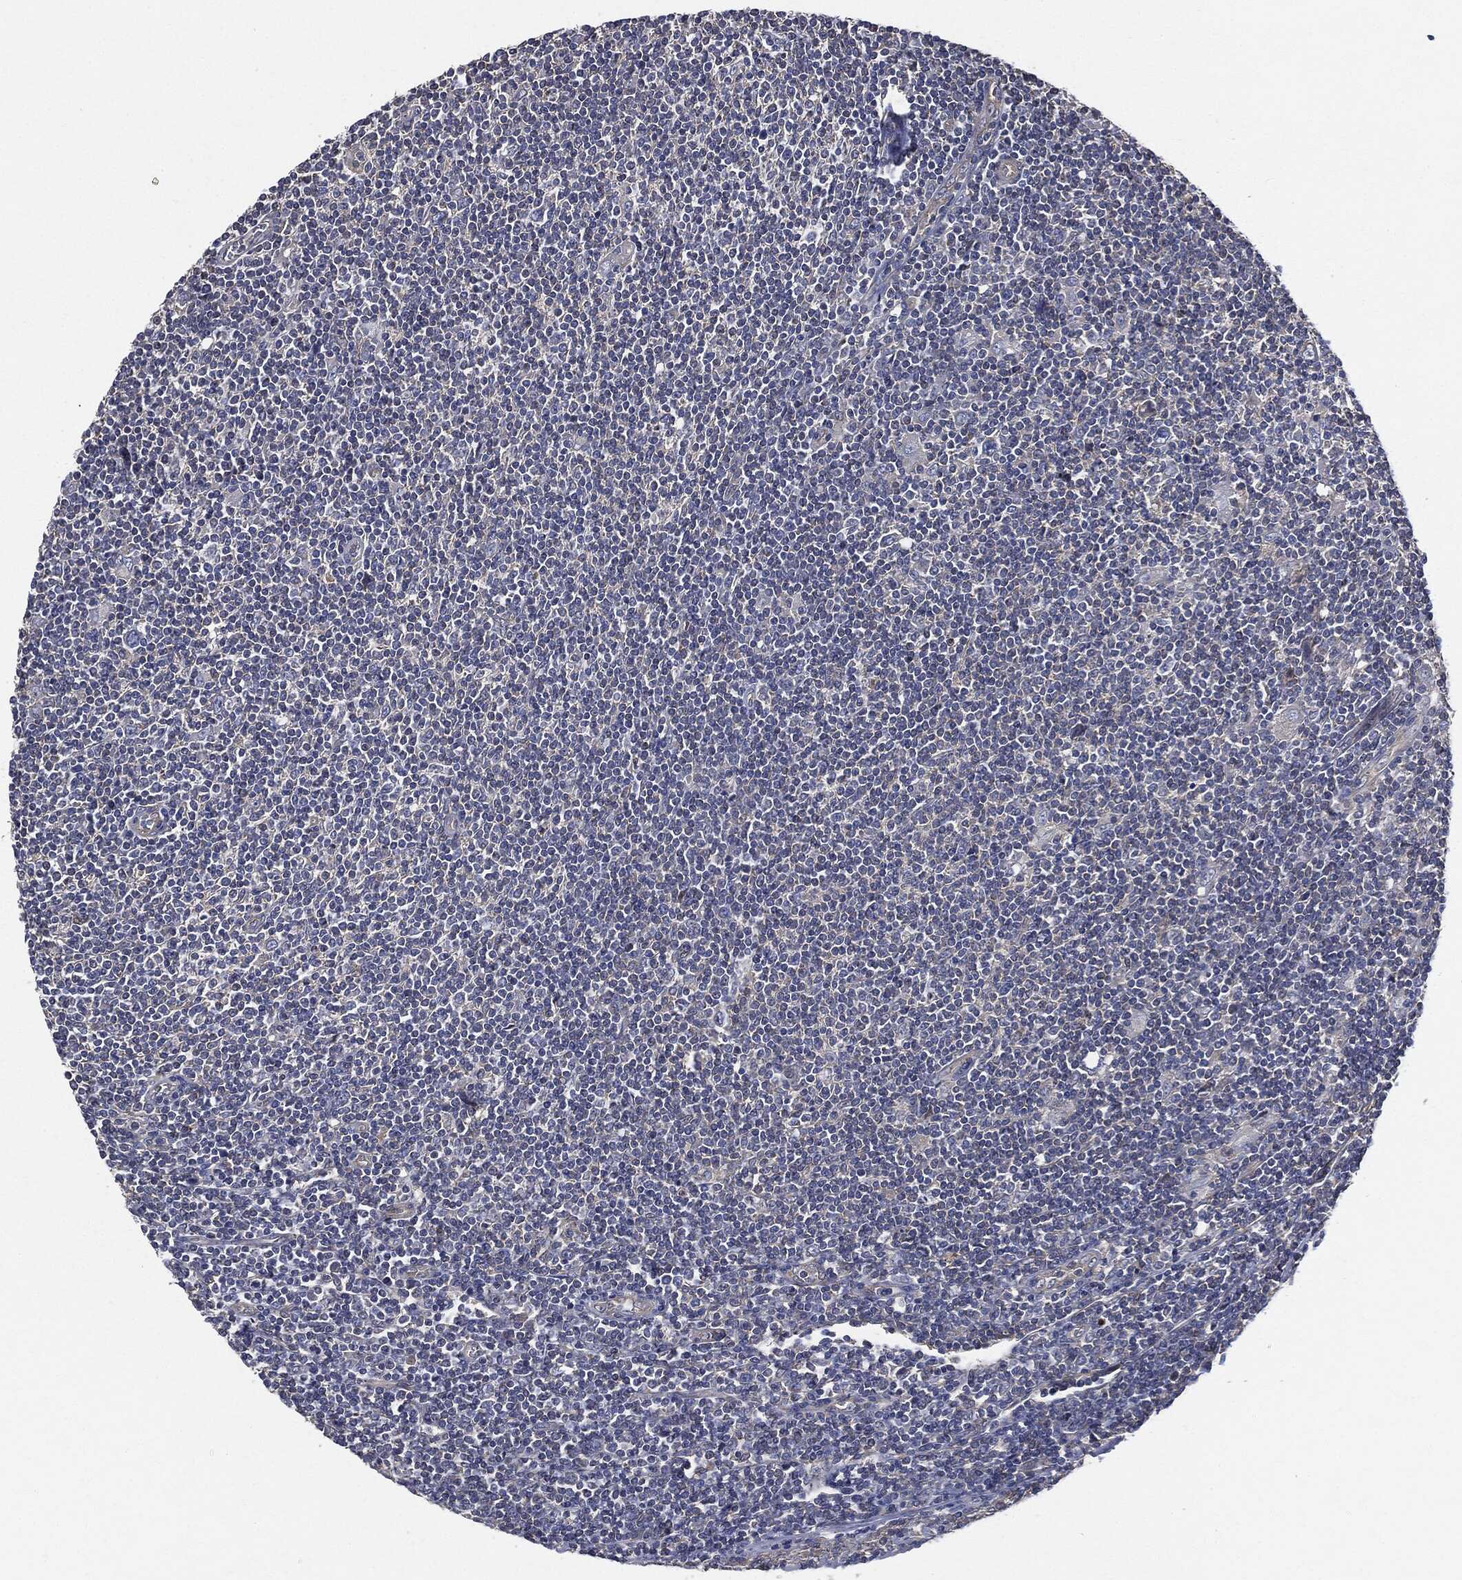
{"staining": {"intensity": "negative", "quantity": "none", "location": "none"}, "tissue": "lymphoma", "cell_type": "Tumor cells", "image_type": "cancer", "snomed": [{"axis": "morphology", "description": "Hodgkin's disease, NOS"}, {"axis": "topography", "description": "Lymph node"}], "caption": "This is an IHC micrograph of human Hodgkin's disease. There is no positivity in tumor cells.", "gene": "EPS15L1", "patient": {"sex": "male", "age": 40}}